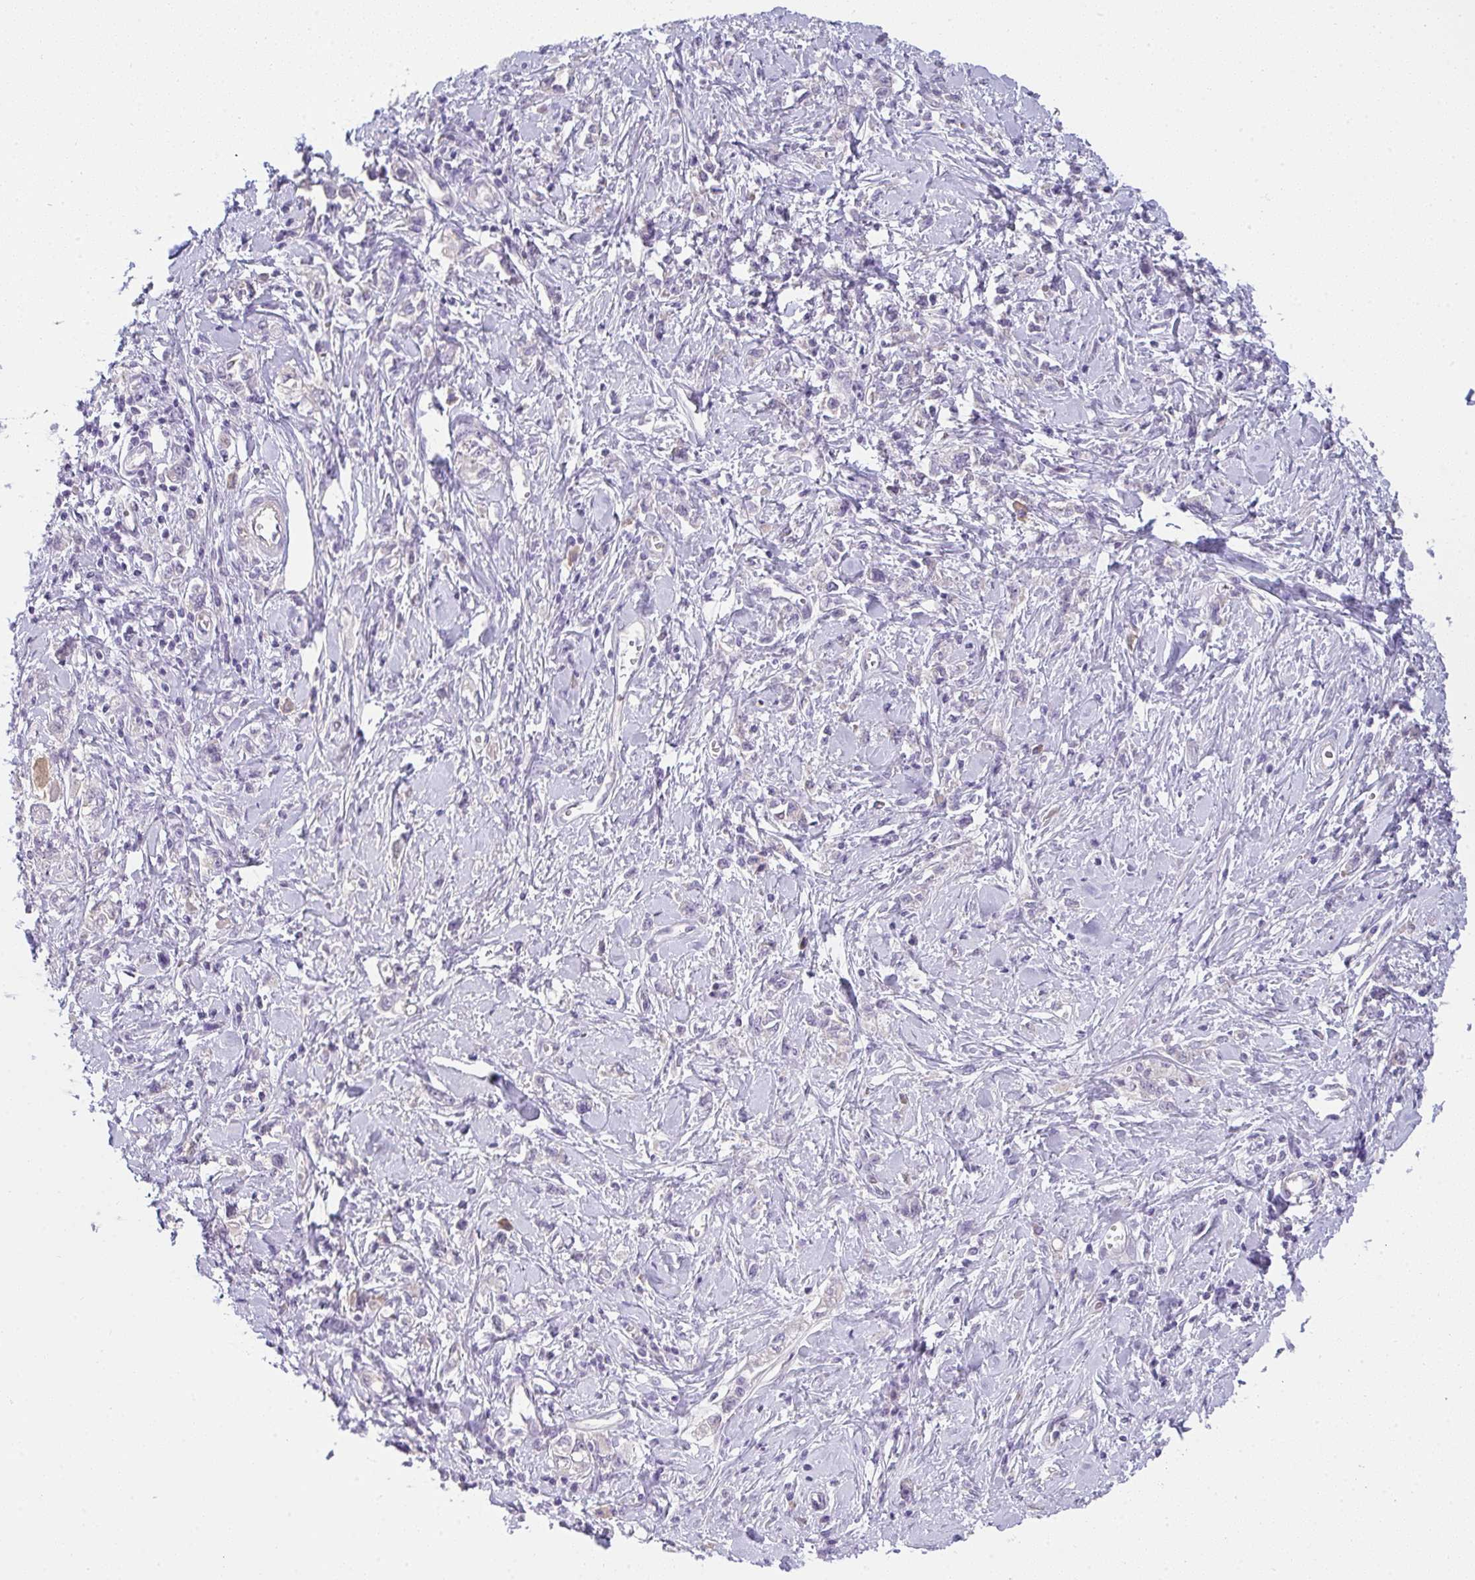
{"staining": {"intensity": "negative", "quantity": "none", "location": "none"}, "tissue": "stomach cancer", "cell_type": "Tumor cells", "image_type": "cancer", "snomed": [{"axis": "morphology", "description": "Adenocarcinoma, NOS"}, {"axis": "topography", "description": "Stomach"}], "caption": "This is an immunohistochemistry micrograph of stomach adenocarcinoma. There is no staining in tumor cells.", "gene": "COX7B", "patient": {"sex": "female", "age": 76}}